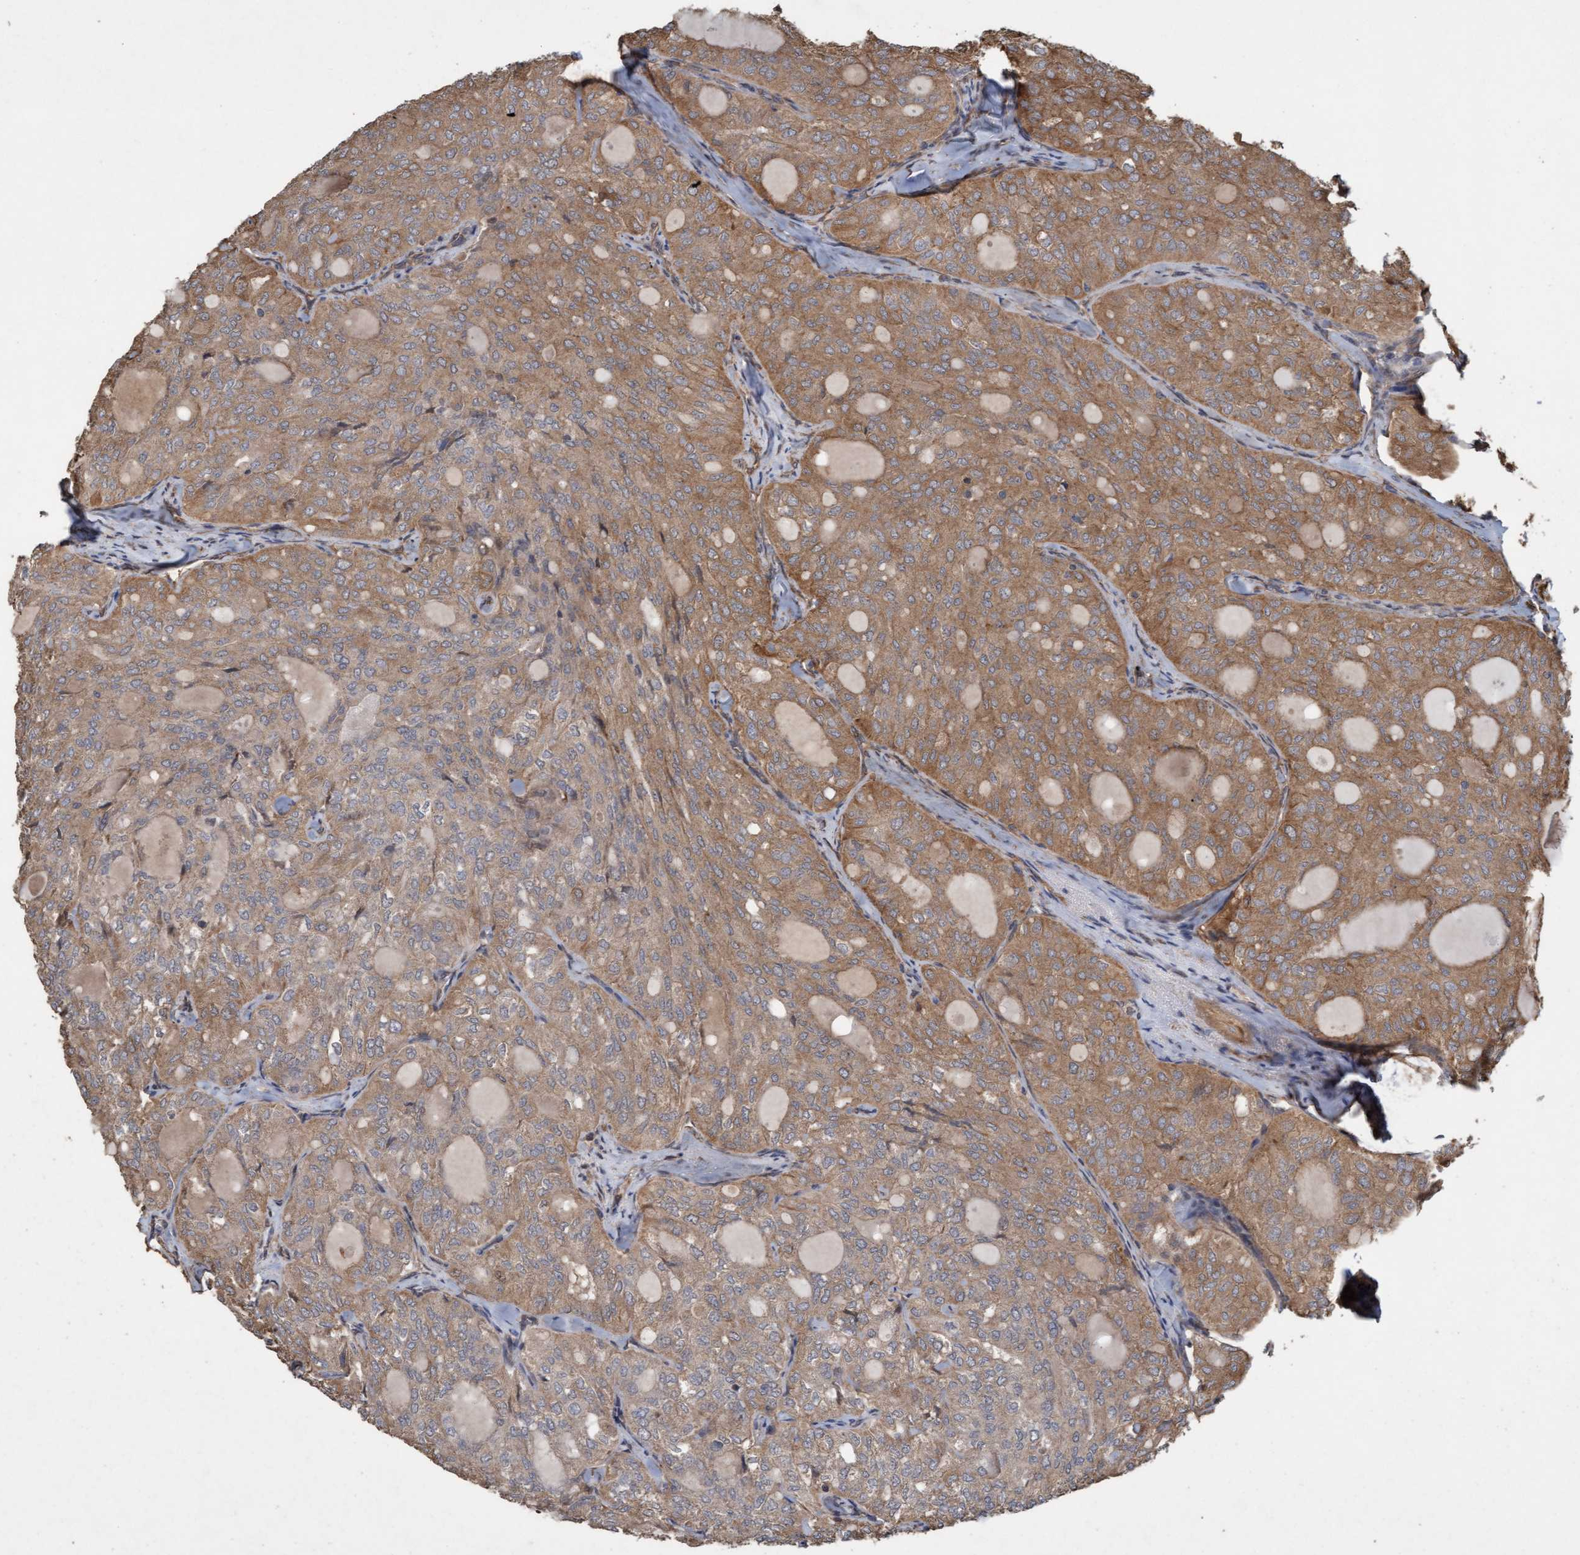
{"staining": {"intensity": "moderate", "quantity": ">75%", "location": "cytoplasmic/membranous"}, "tissue": "thyroid cancer", "cell_type": "Tumor cells", "image_type": "cancer", "snomed": [{"axis": "morphology", "description": "Follicular adenoma carcinoma, NOS"}, {"axis": "topography", "description": "Thyroid gland"}], "caption": "Immunohistochemical staining of thyroid cancer (follicular adenoma carcinoma) demonstrates medium levels of moderate cytoplasmic/membranous protein expression in approximately >75% of tumor cells.", "gene": "CDC42EP4", "patient": {"sex": "male", "age": 75}}